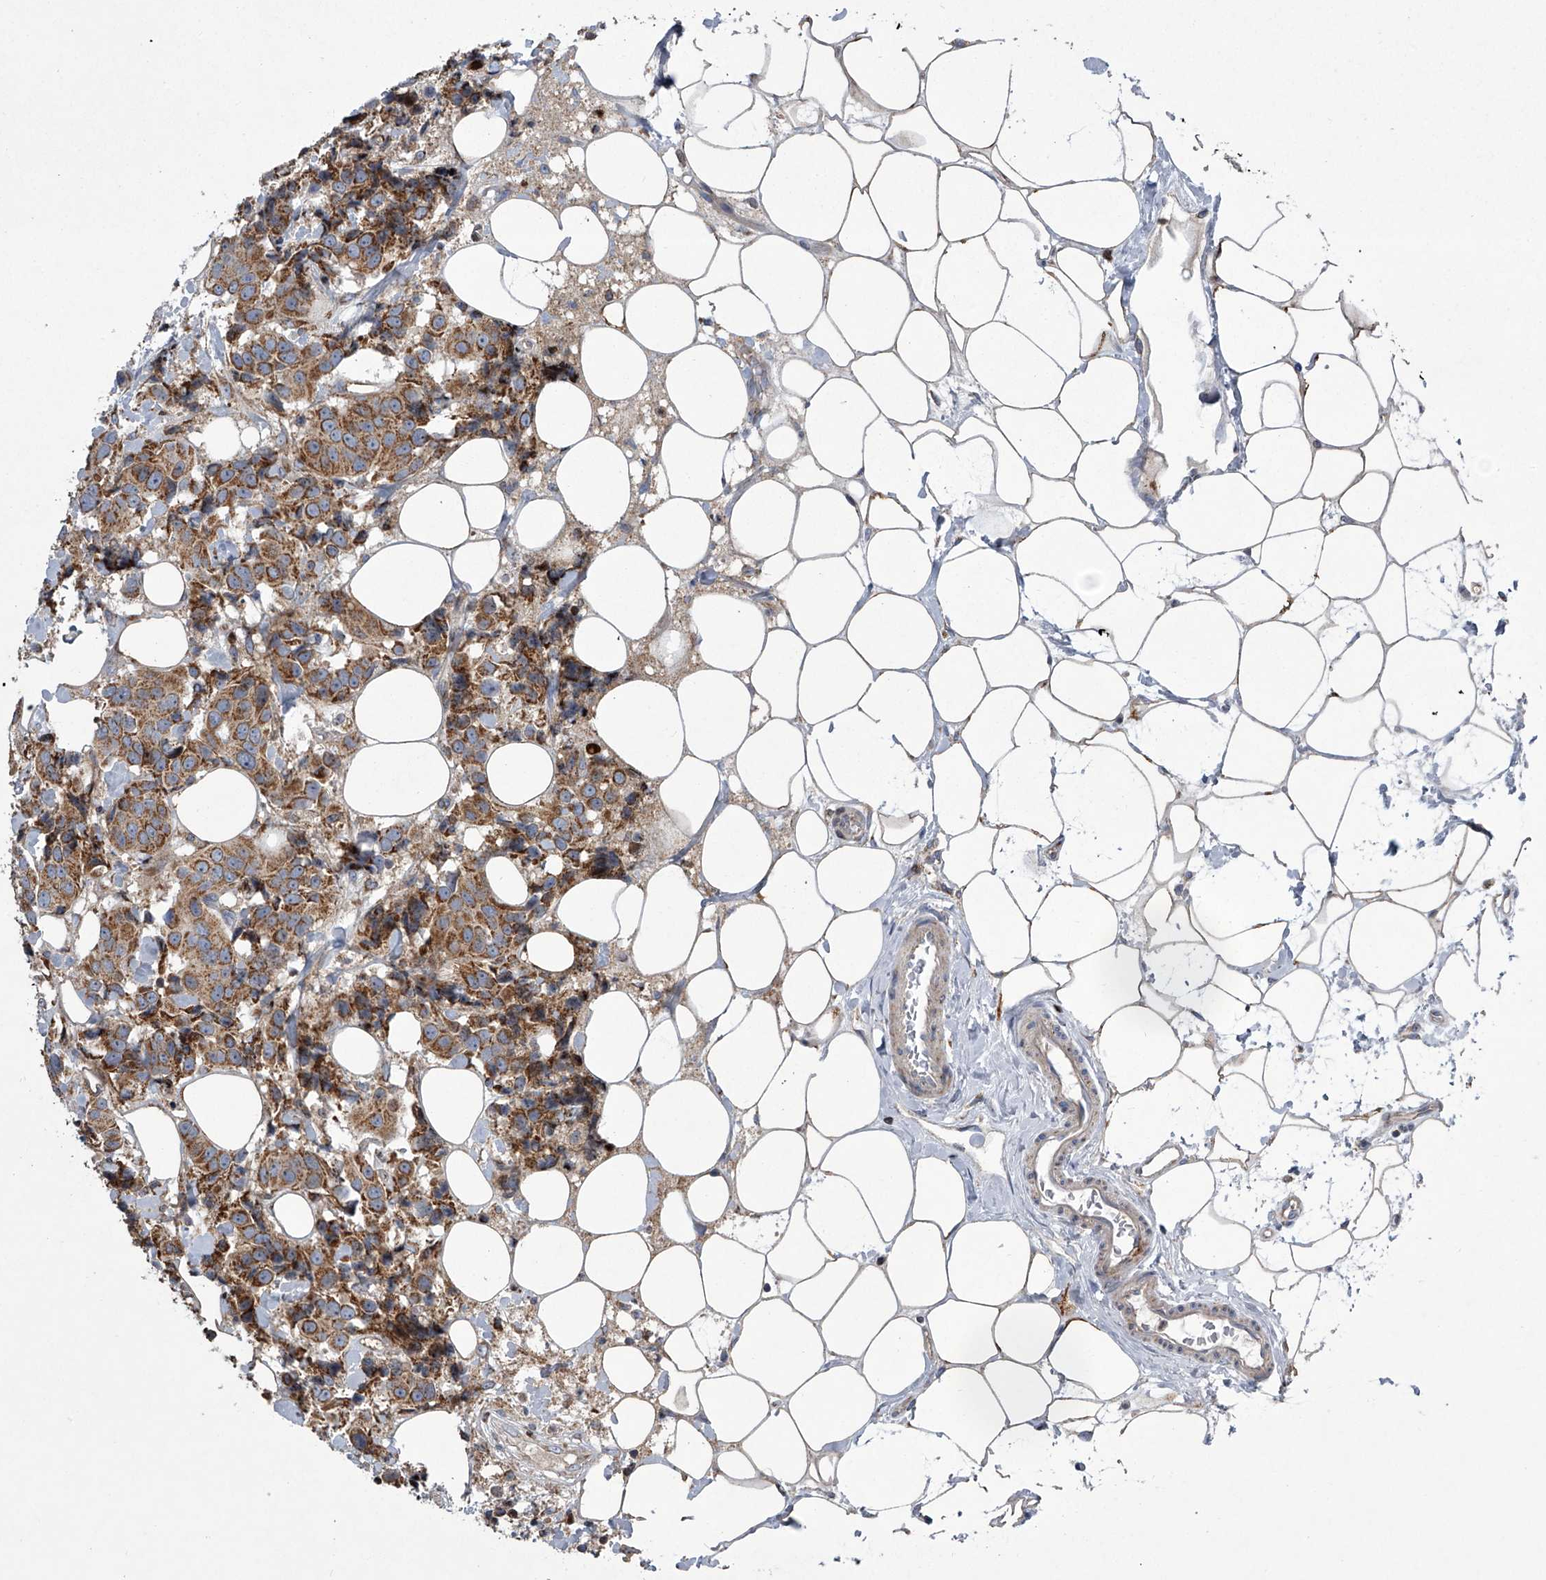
{"staining": {"intensity": "moderate", "quantity": ">75%", "location": "cytoplasmic/membranous"}, "tissue": "breast cancer", "cell_type": "Tumor cells", "image_type": "cancer", "snomed": [{"axis": "morphology", "description": "Normal tissue, NOS"}, {"axis": "morphology", "description": "Duct carcinoma"}, {"axis": "topography", "description": "Breast"}], "caption": "IHC of breast cancer exhibits medium levels of moderate cytoplasmic/membranous expression in about >75% of tumor cells.", "gene": "STRADA", "patient": {"sex": "female", "age": 39}}